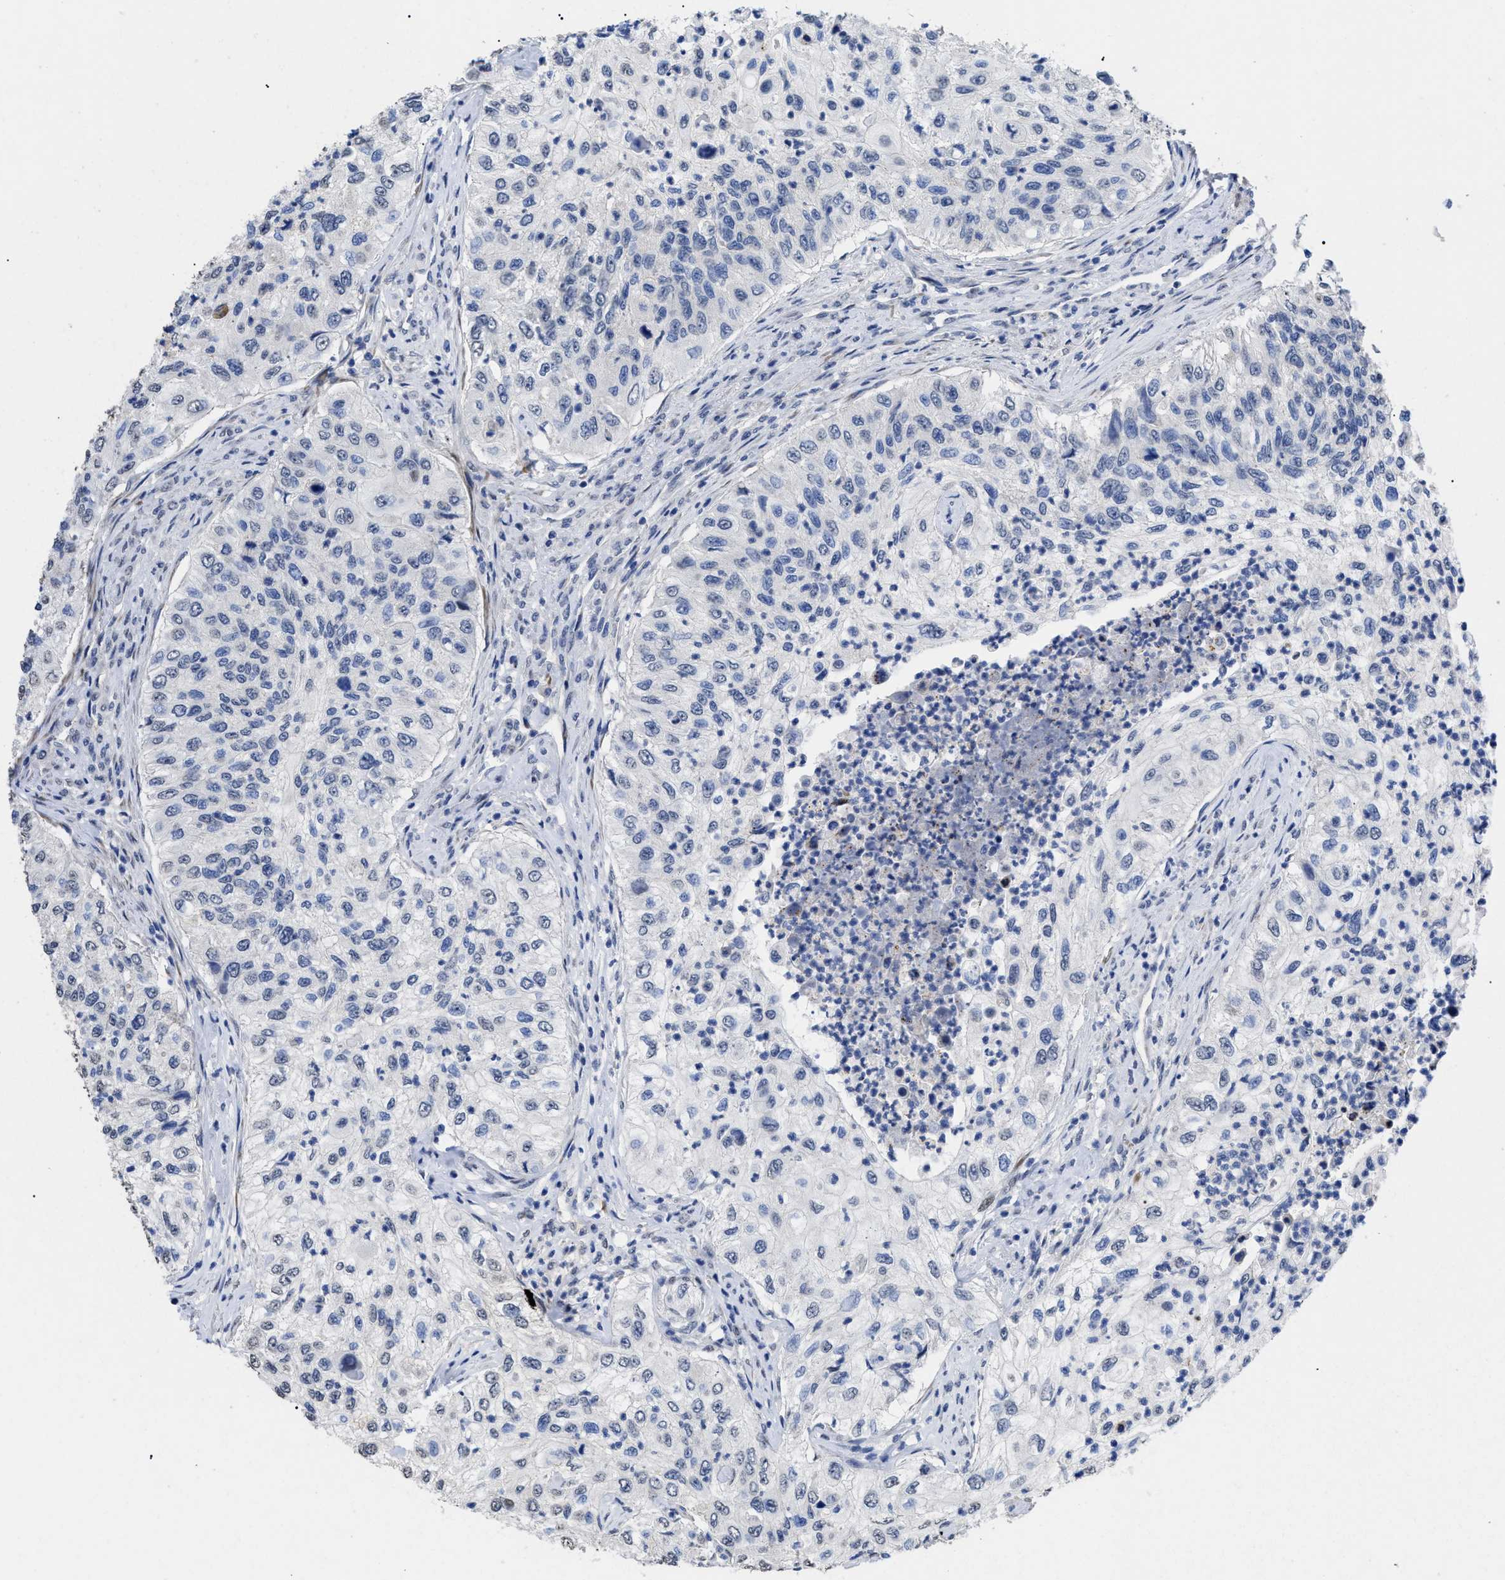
{"staining": {"intensity": "negative", "quantity": "none", "location": "none"}, "tissue": "urothelial cancer", "cell_type": "Tumor cells", "image_type": "cancer", "snomed": [{"axis": "morphology", "description": "Urothelial carcinoma, High grade"}, {"axis": "topography", "description": "Urinary bladder"}], "caption": "Histopathology image shows no protein expression in tumor cells of urothelial carcinoma (high-grade) tissue. Brightfield microscopy of immunohistochemistry stained with DAB (3,3'-diaminobenzidine) (brown) and hematoxylin (blue), captured at high magnification.", "gene": "SFXN5", "patient": {"sex": "female", "age": 60}}